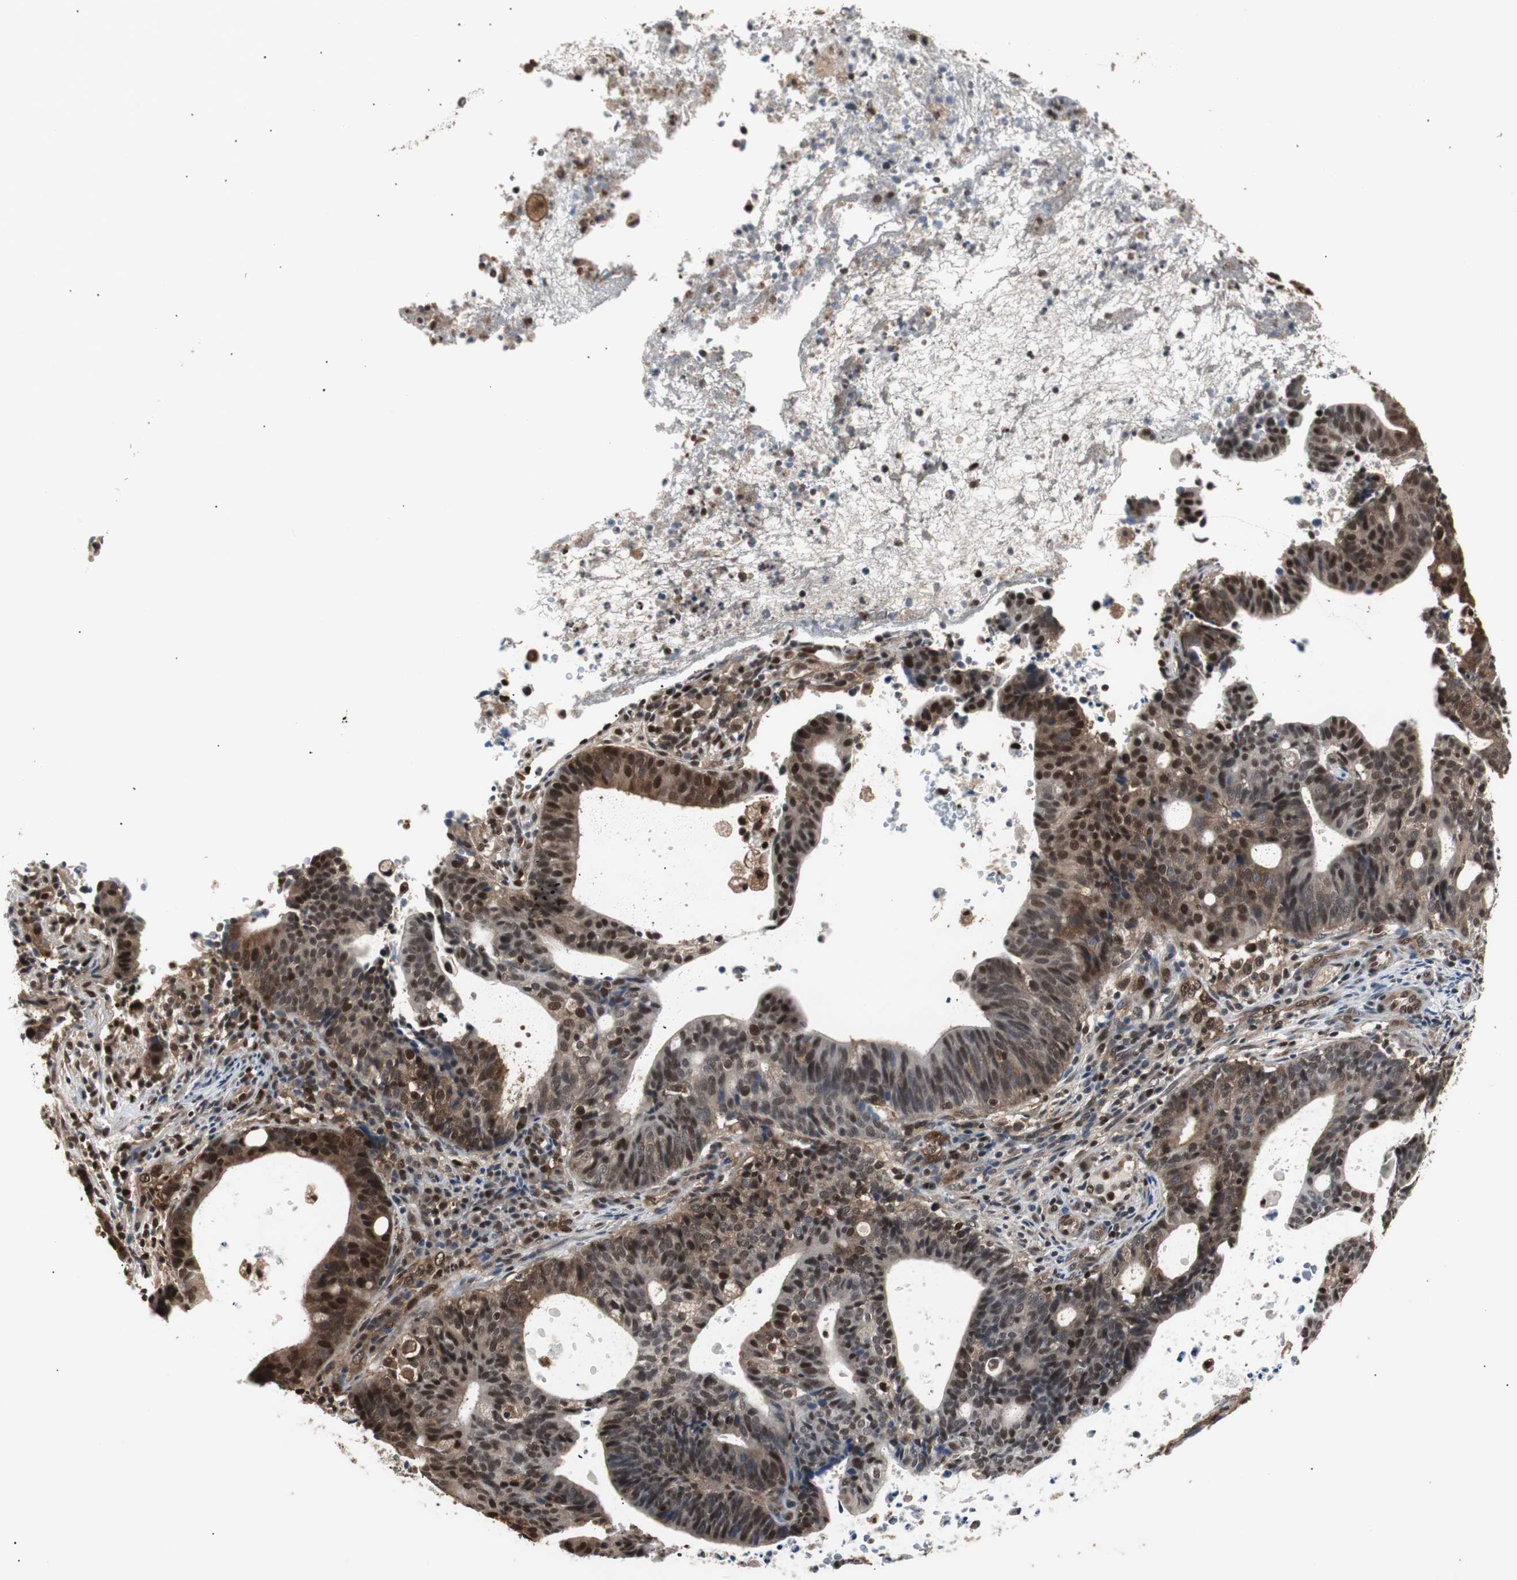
{"staining": {"intensity": "strong", "quantity": ">75%", "location": "cytoplasmic/membranous,nuclear"}, "tissue": "endometrial cancer", "cell_type": "Tumor cells", "image_type": "cancer", "snomed": [{"axis": "morphology", "description": "Adenocarcinoma, NOS"}, {"axis": "topography", "description": "Uterus"}], "caption": "Immunohistochemistry staining of endometrial adenocarcinoma, which shows high levels of strong cytoplasmic/membranous and nuclear expression in approximately >75% of tumor cells indicating strong cytoplasmic/membranous and nuclear protein positivity. The staining was performed using DAB (3,3'-diaminobenzidine) (brown) for protein detection and nuclei were counterstained in hematoxylin (blue).", "gene": "ACLY", "patient": {"sex": "female", "age": 83}}